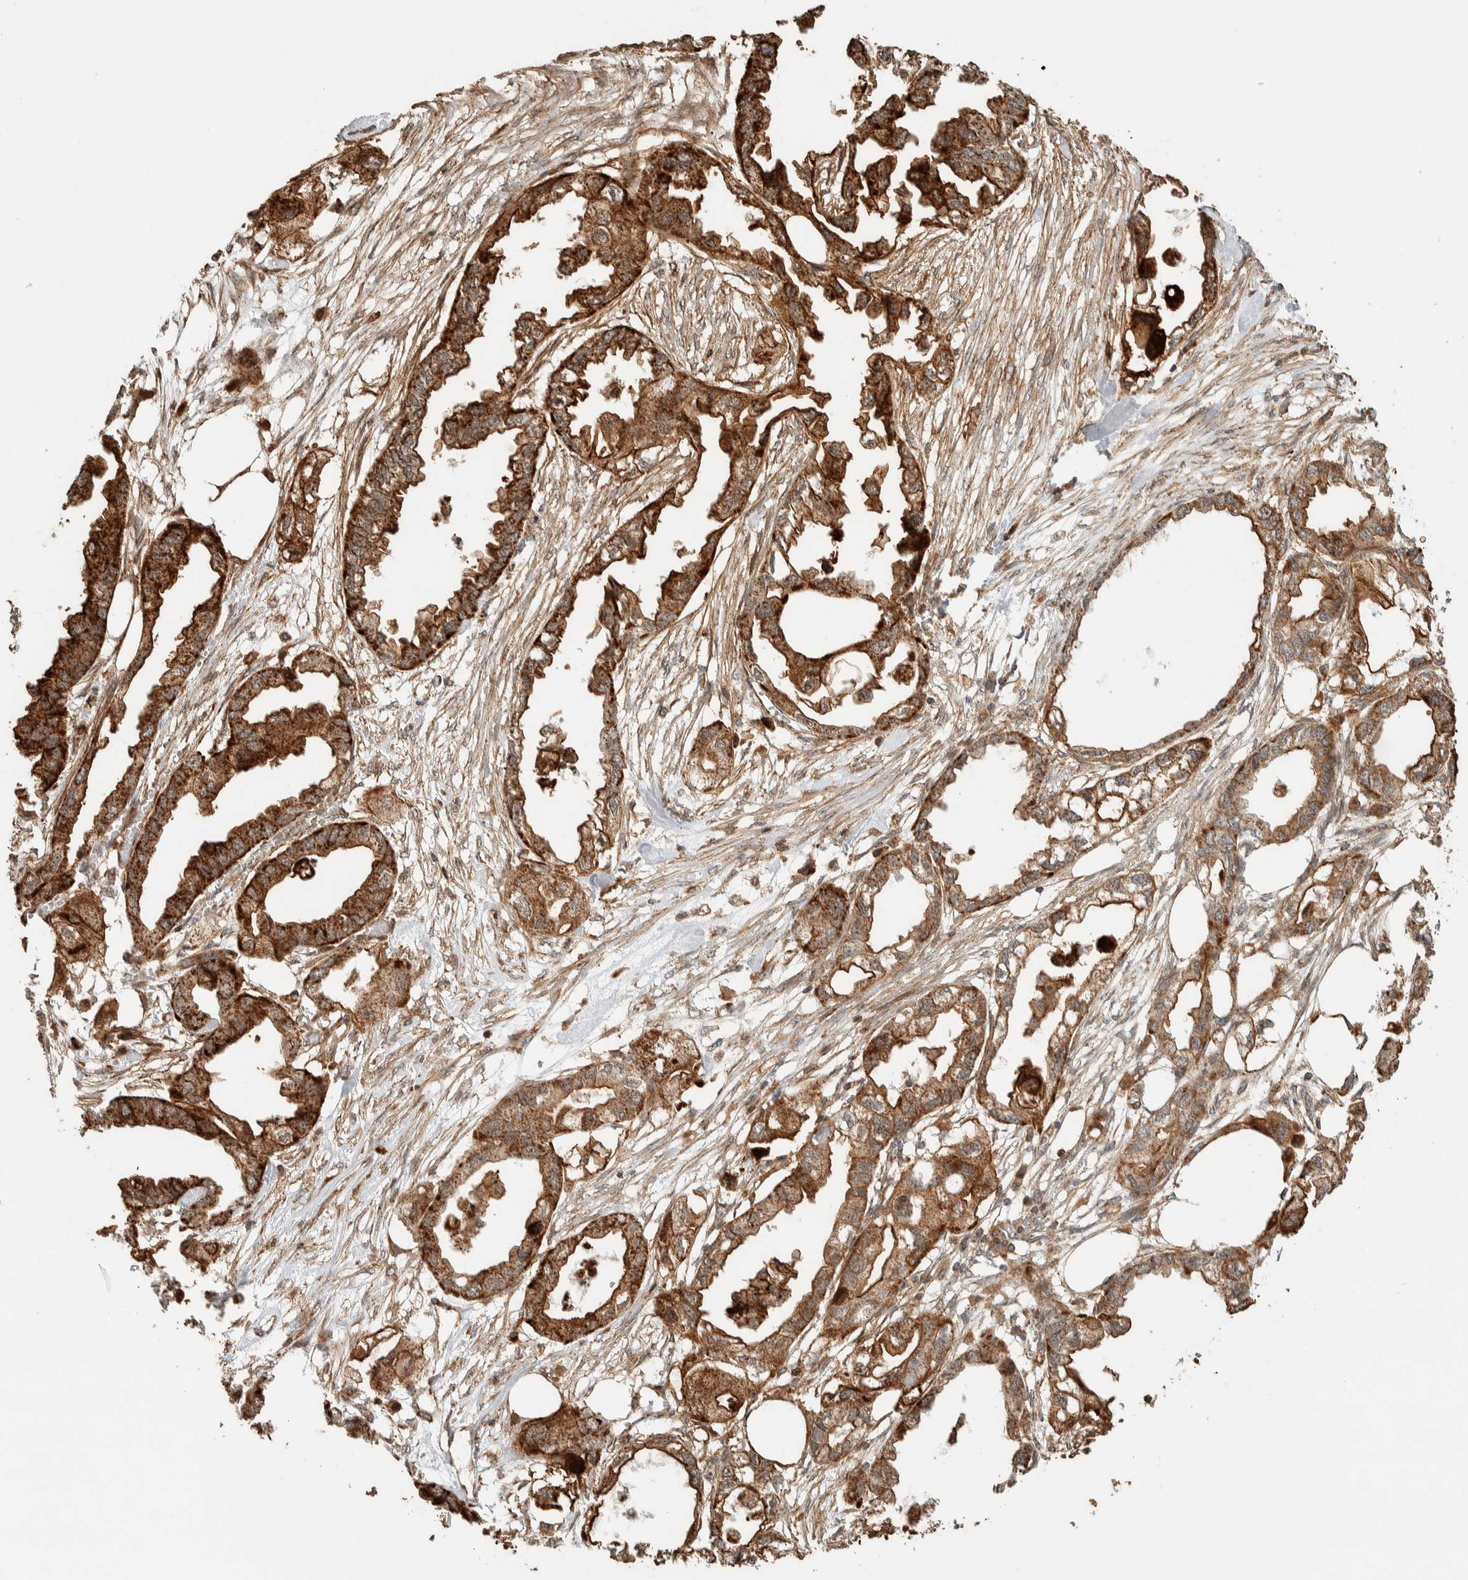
{"staining": {"intensity": "strong", "quantity": ">75%", "location": "cytoplasmic/membranous"}, "tissue": "endometrial cancer", "cell_type": "Tumor cells", "image_type": "cancer", "snomed": [{"axis": "morphology", "description": "Adenocarcinoma, NOS"}, {"axis": "morphology", "description": "Adenocarcinoma, metastatic, NOS"}, {"axis": "topography", "description": "Adipose tissue"}, {"axis": "topography", "description": "Endometrium"}], "caption": "A brown stain highlights strong cytoplasmic/membranous expression of a protein in metastatic adenocarcinoma (endometrial) tumor cells. (Stains: DAB in brown, nuclei in blue, Microscopy: brightfield microscopy at high magnification).", "gene": "KIF9", "patient": {"sex": "female", "age": 67}}